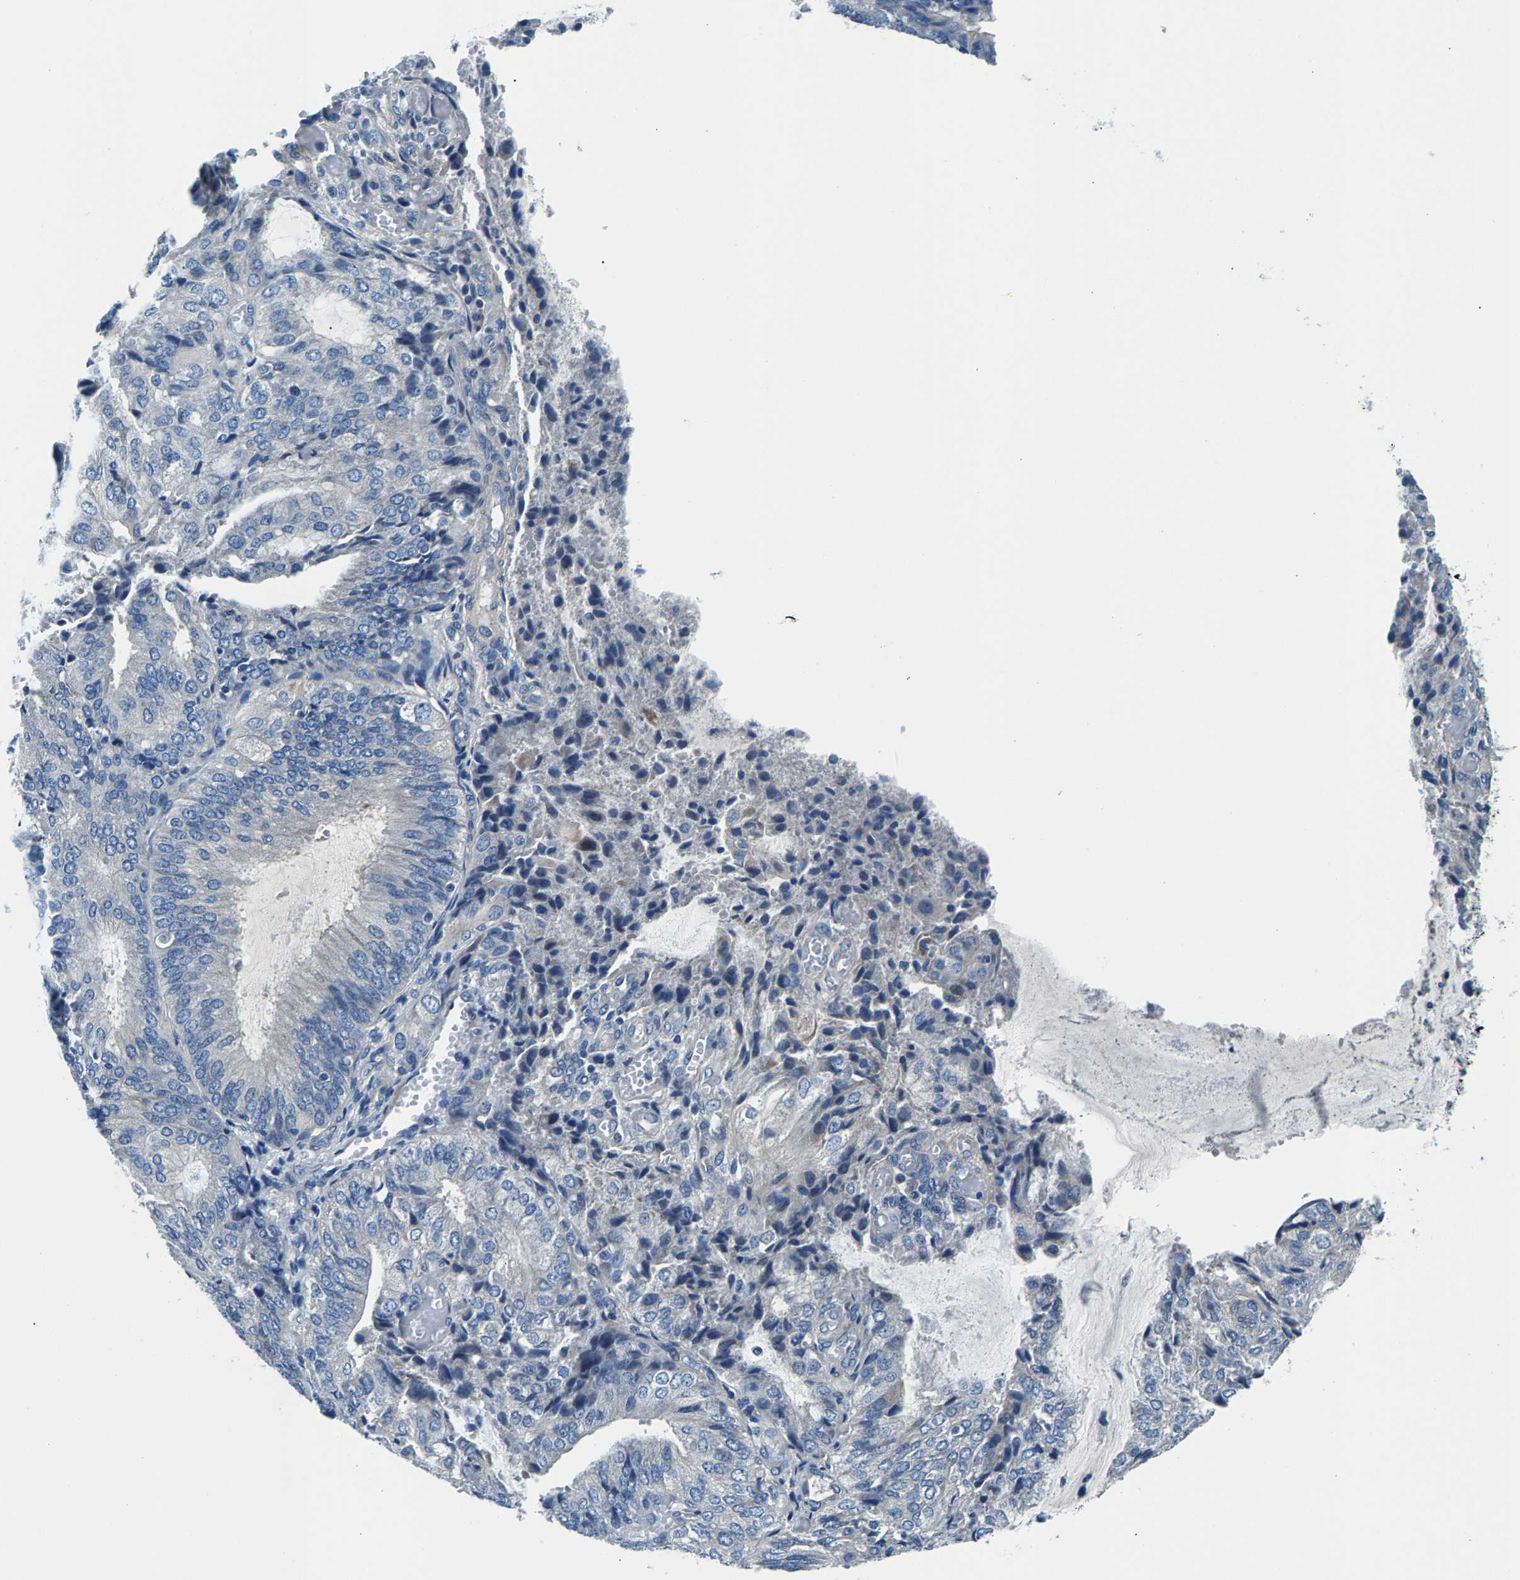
{"staining": {"intensity": "negative", "quantity": "none", "location": "none"}, "tissue": "endometrial cancer", "cell_type": "Tumor cells", "image_type": "cancer", "snomed": [{"axis": "morphology", "description": "Adenocarcinoma, NOS"}, {"axis": "topography", "description": "Endometrium"}], "caption": "This is an immunohistochemistry micrograph of human endometrial cancer (adenocarcinoma). There is no staining in tumor cells.", "gene": "CDRT4", "patient": {"sex": "female", "age": 81}}